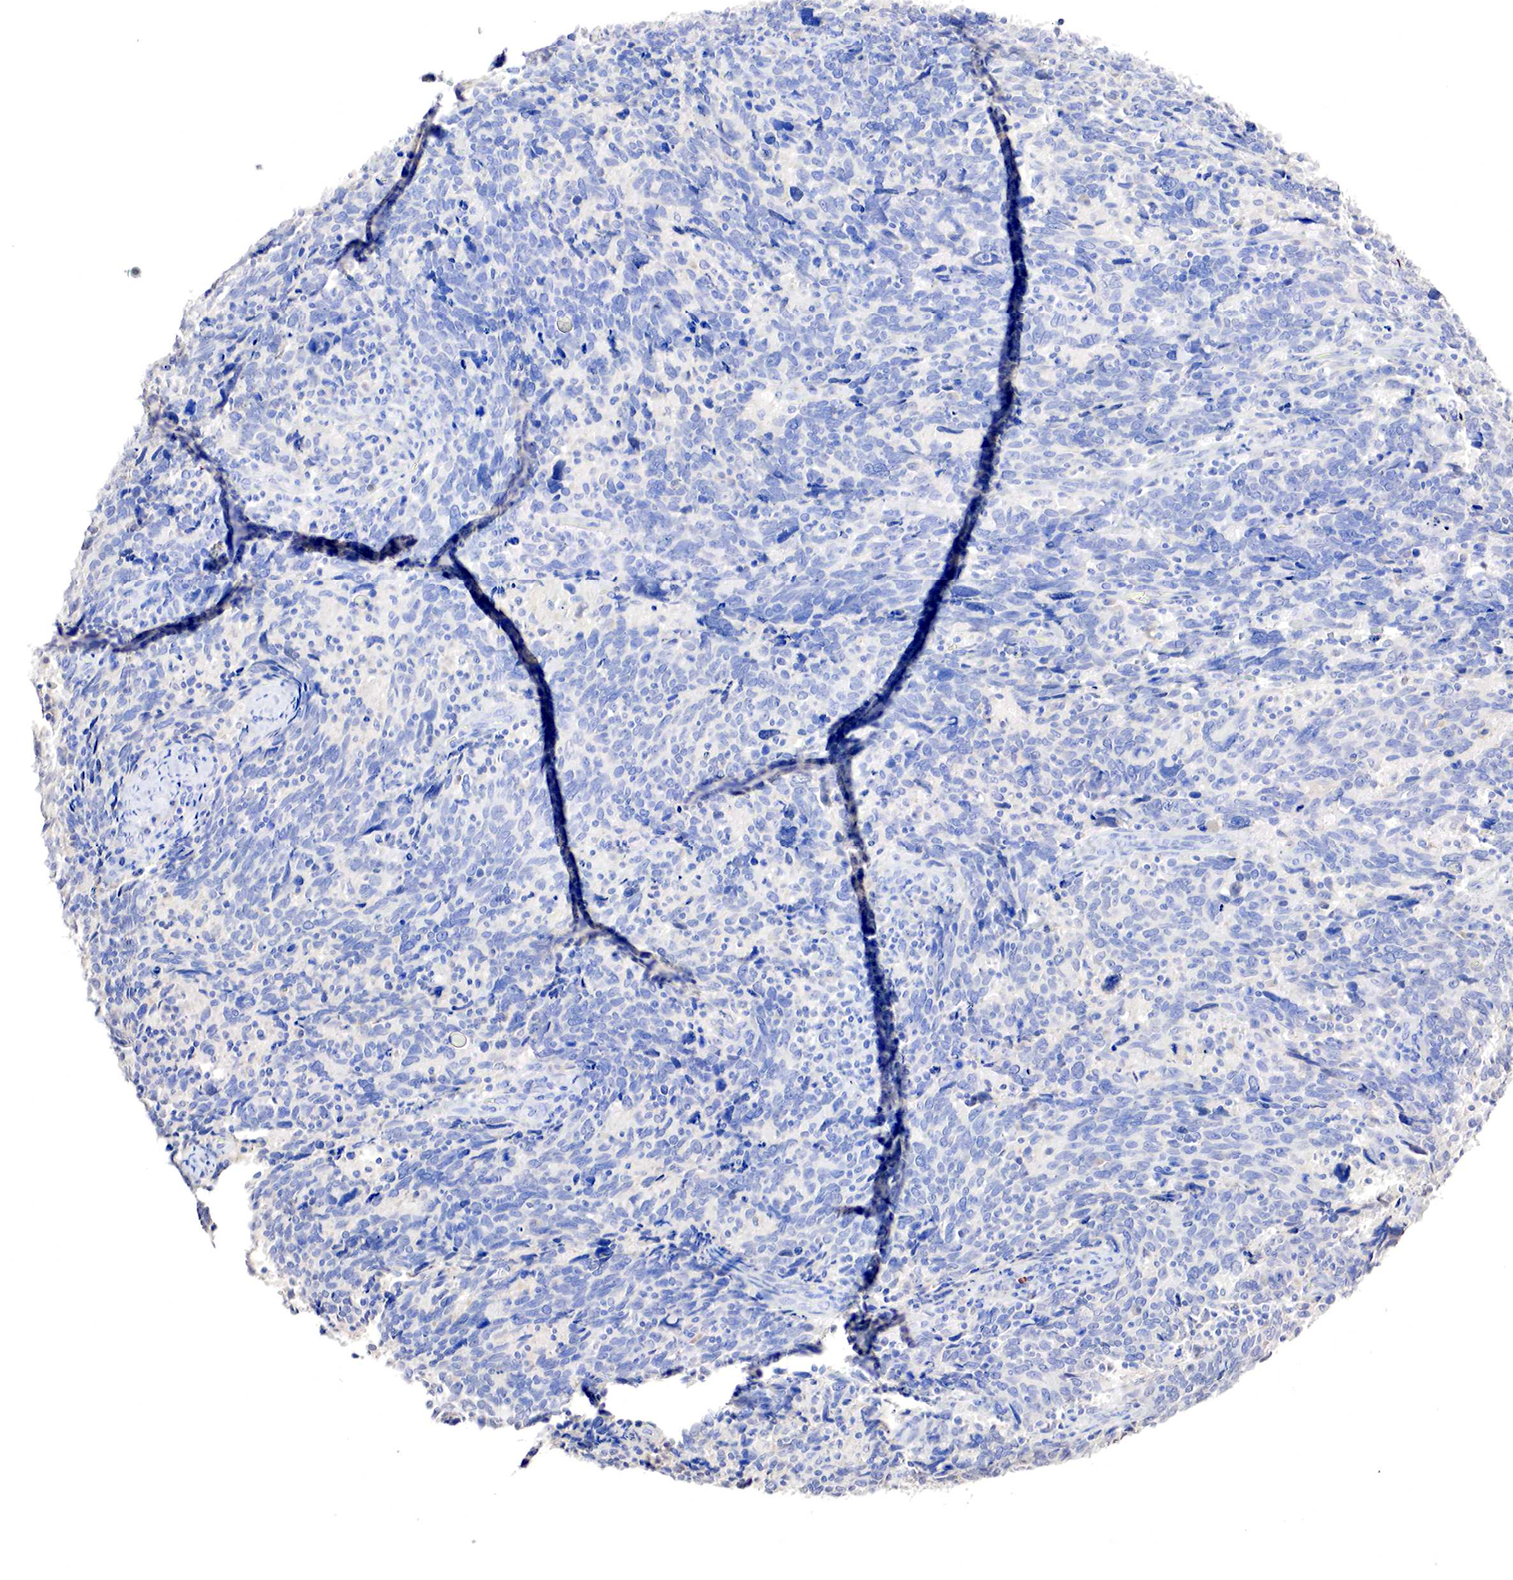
{"staining": {"intensity": "negative", "quantity": "none", "location": "none"}, "tissue": "cervical cancer", "cell_type": "Tumor cells", "image_type": "cancer", "snomed": [{"axis": "morphology", "description": "Squamous cell carcinoma, NOS"}, {"axis": "topography", "description": "Cervix"}], "caption": "High power microscopy histopathology image of an immunohistochemistry histopathology image of squamous cell carcinoma (cervical), revealing no significant expression in tumor cells. (Brightfield microscopy of DAB immunohistochemistry at high magnification).", "gene": "GATA1", "patient": {"sex": "female", "age": 41}}